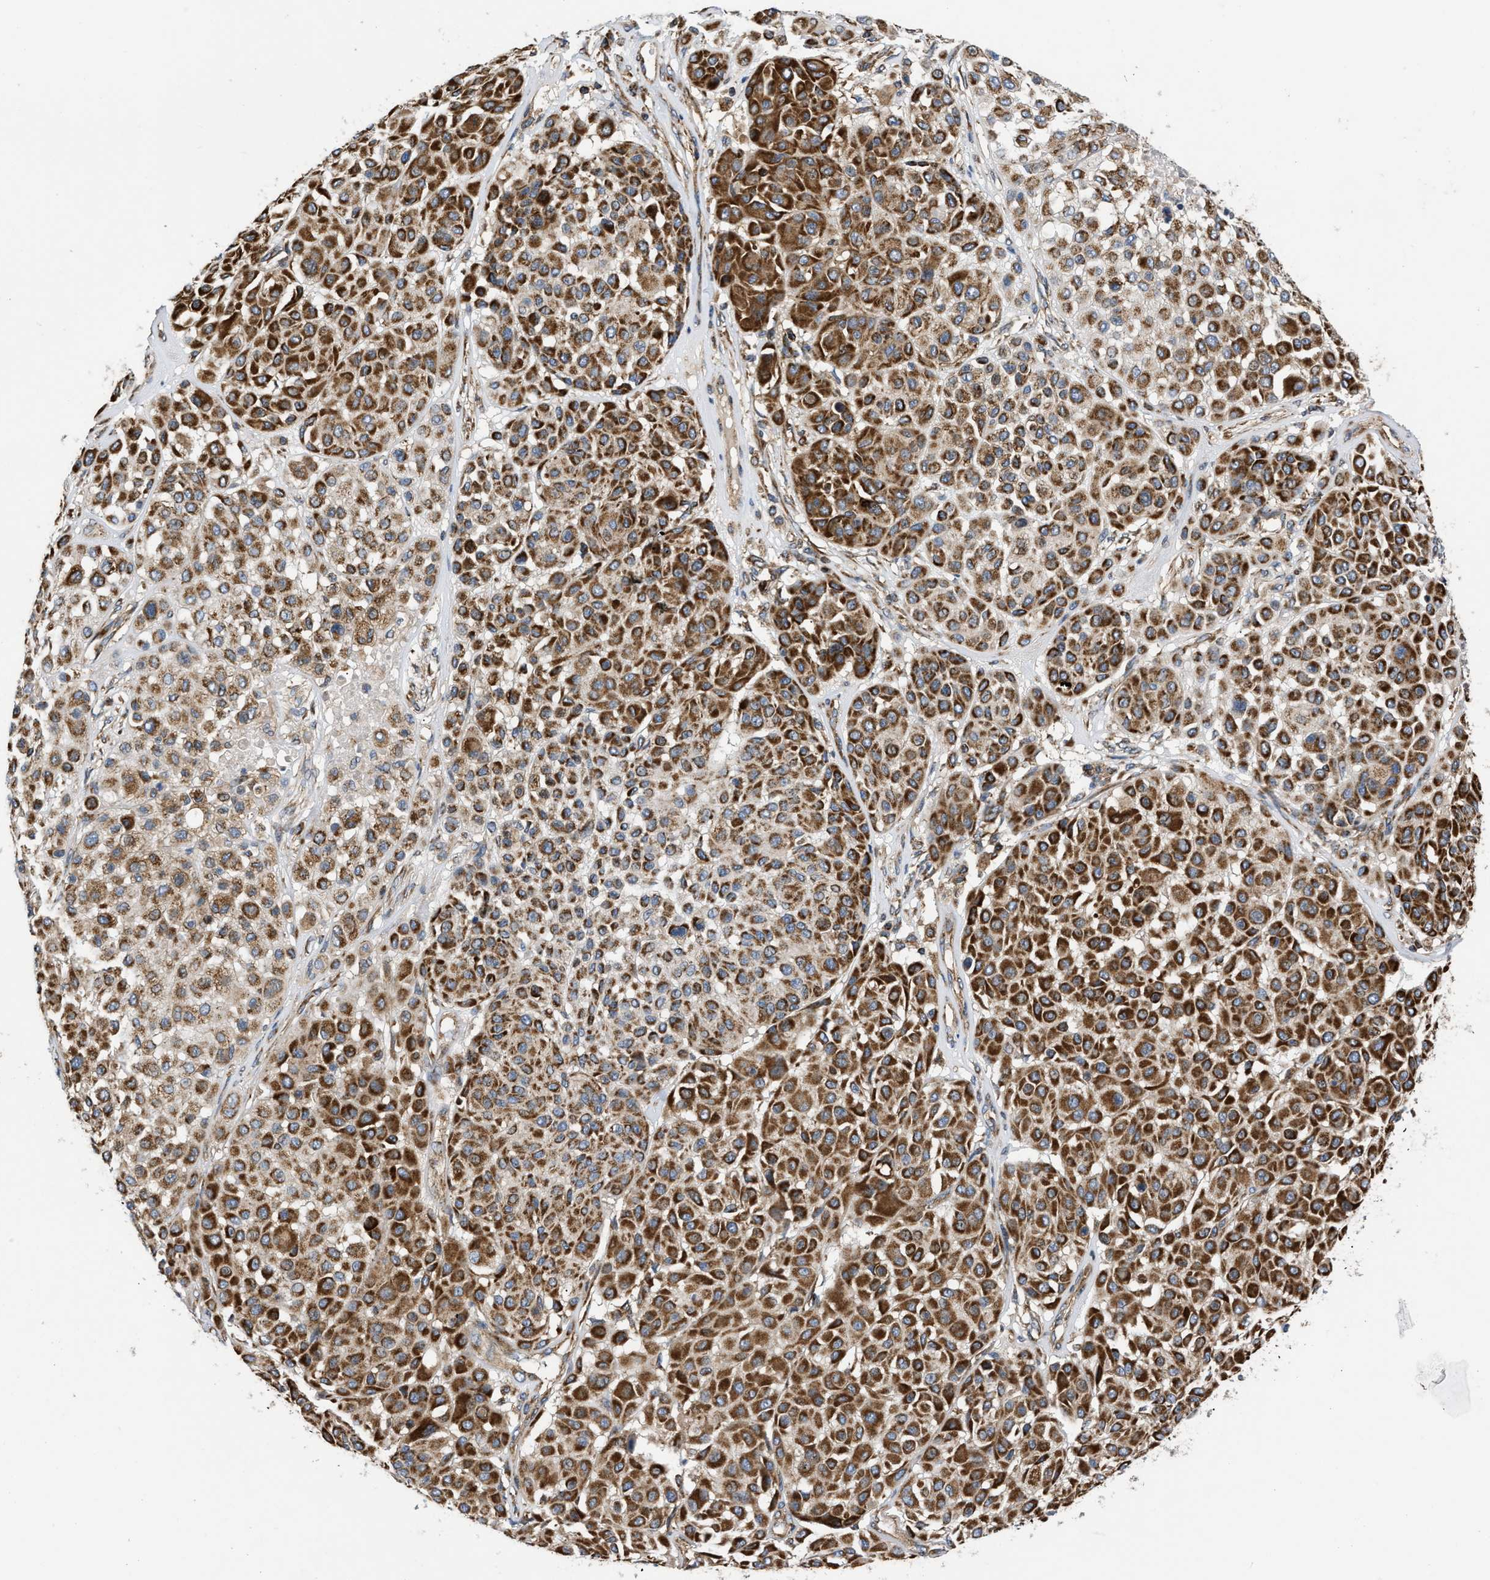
{"staining": {"intensity": "strong", "quantity": ">75%", "location": "cytoplasmic/membranous"}, "tissue": "melanoma", "cell_type": "Tumor cells", "image_type": "cancer", "snomed": [{"axis": "morphology", "description": "Malignant melanoma, Metastatic site"}, {"axis": "topography", "description": "Soft tissue"}], "caption": "Protein staining of malignant melanoma (metastatic site) tissue demonstrates strong cytoplasmic/membranous expression in approximately >75% of tumor cells.", "gene": "OPTN", "patient": {"sex": "male", "age": 41}}